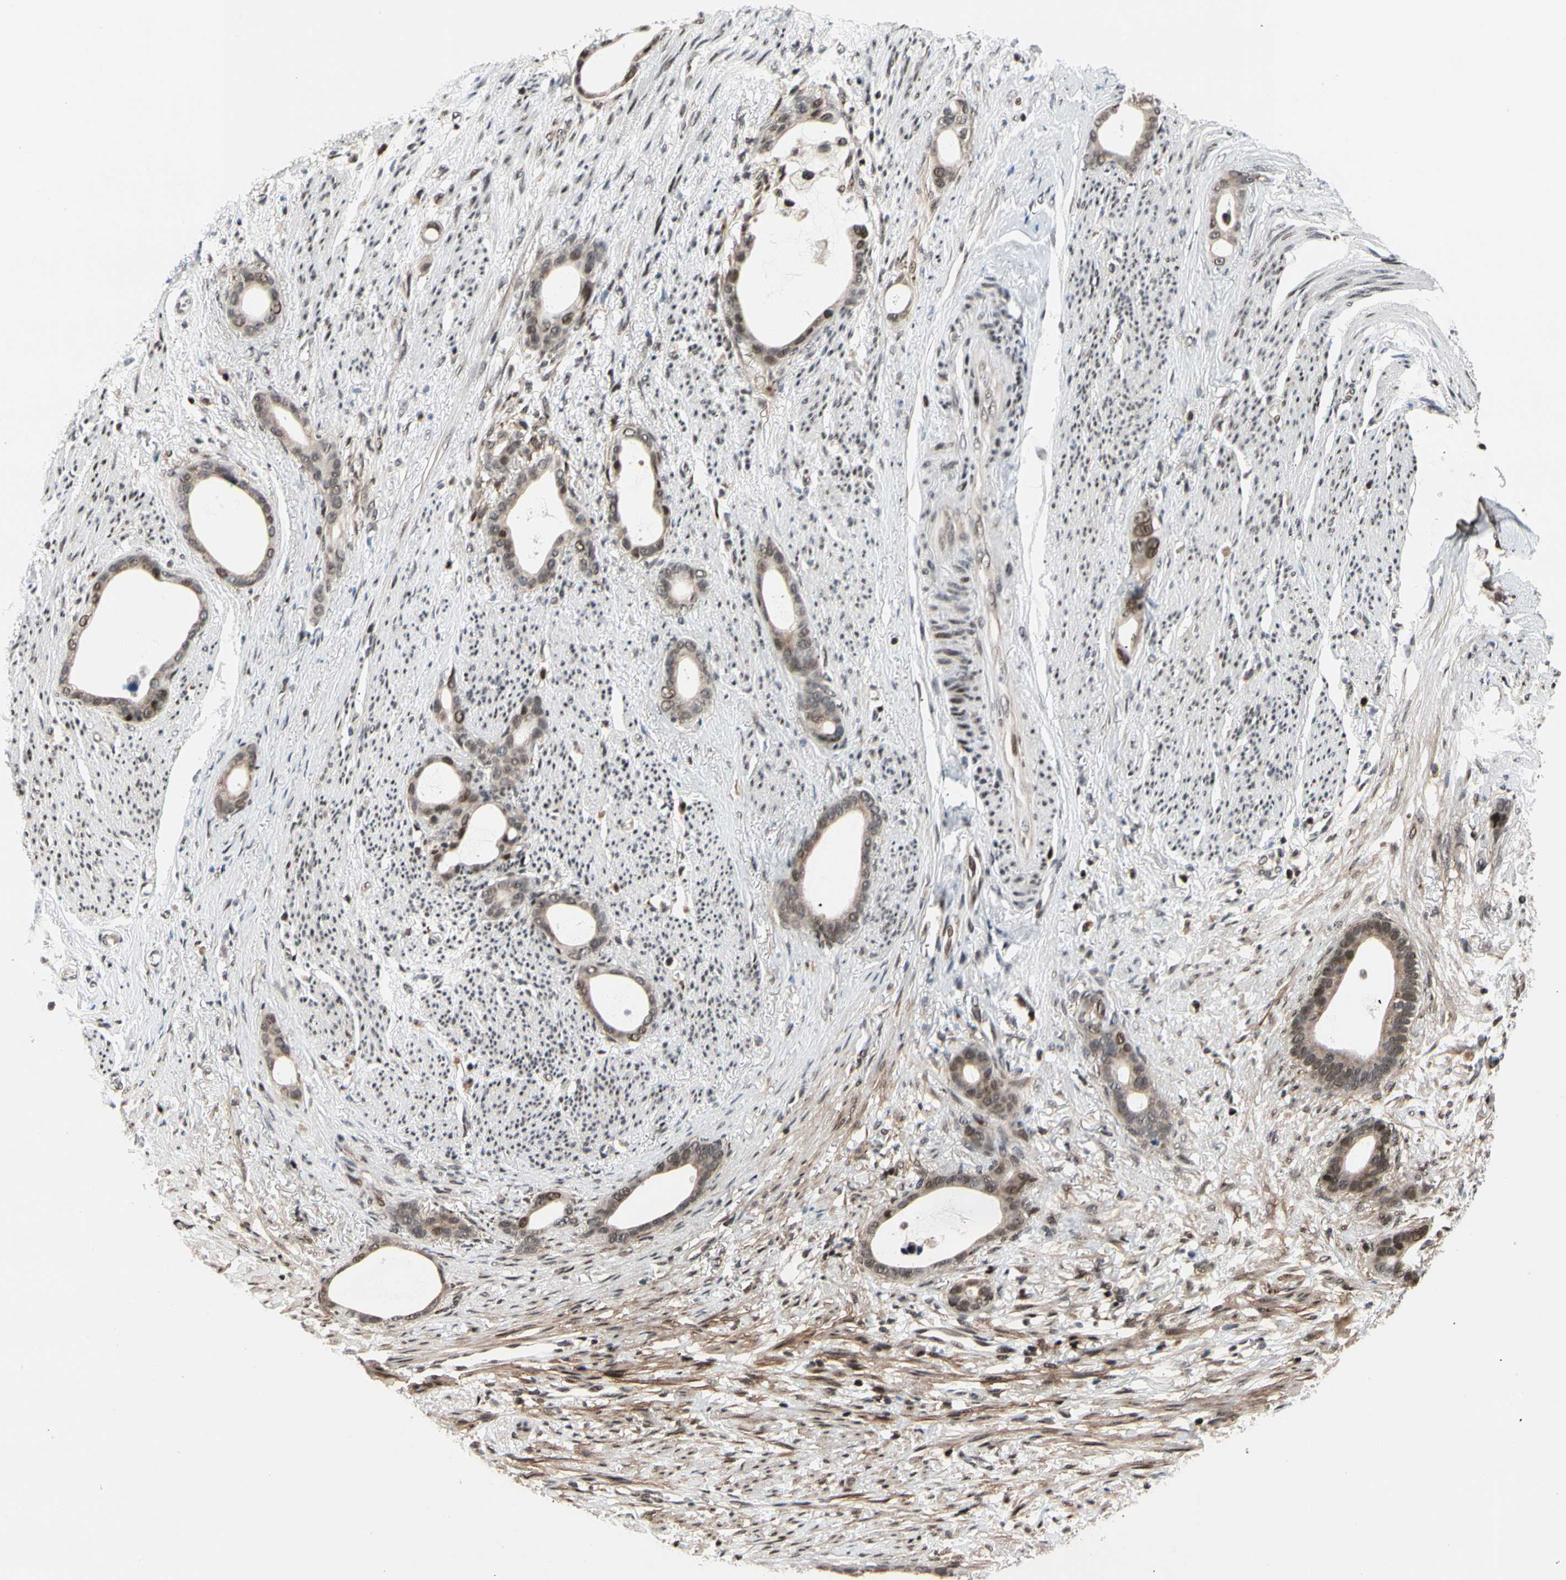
{"staining": {"intensity": "moderate", "quantity": "25%-75%", "location": "cytoplasmic/membranous,nuclear"}, "tissue": "stomach cancer", "cell_type": "Tumor cells", "image_type": "cancer", "snomed": [{"axis": "morphology", "description": "Adenocarcinoma, NOS"}, {"axis": "topography", "description": "Stomach"}], "caption": "Tumor cells display medium levels of moderate cytoplasmic/membranous and nuclear positivity in approximately 25%-75% of cells in stomach cancer (adenocarcinoma).", "gene": "E2F1", "patient": {"sex": "female", "age": 75}}